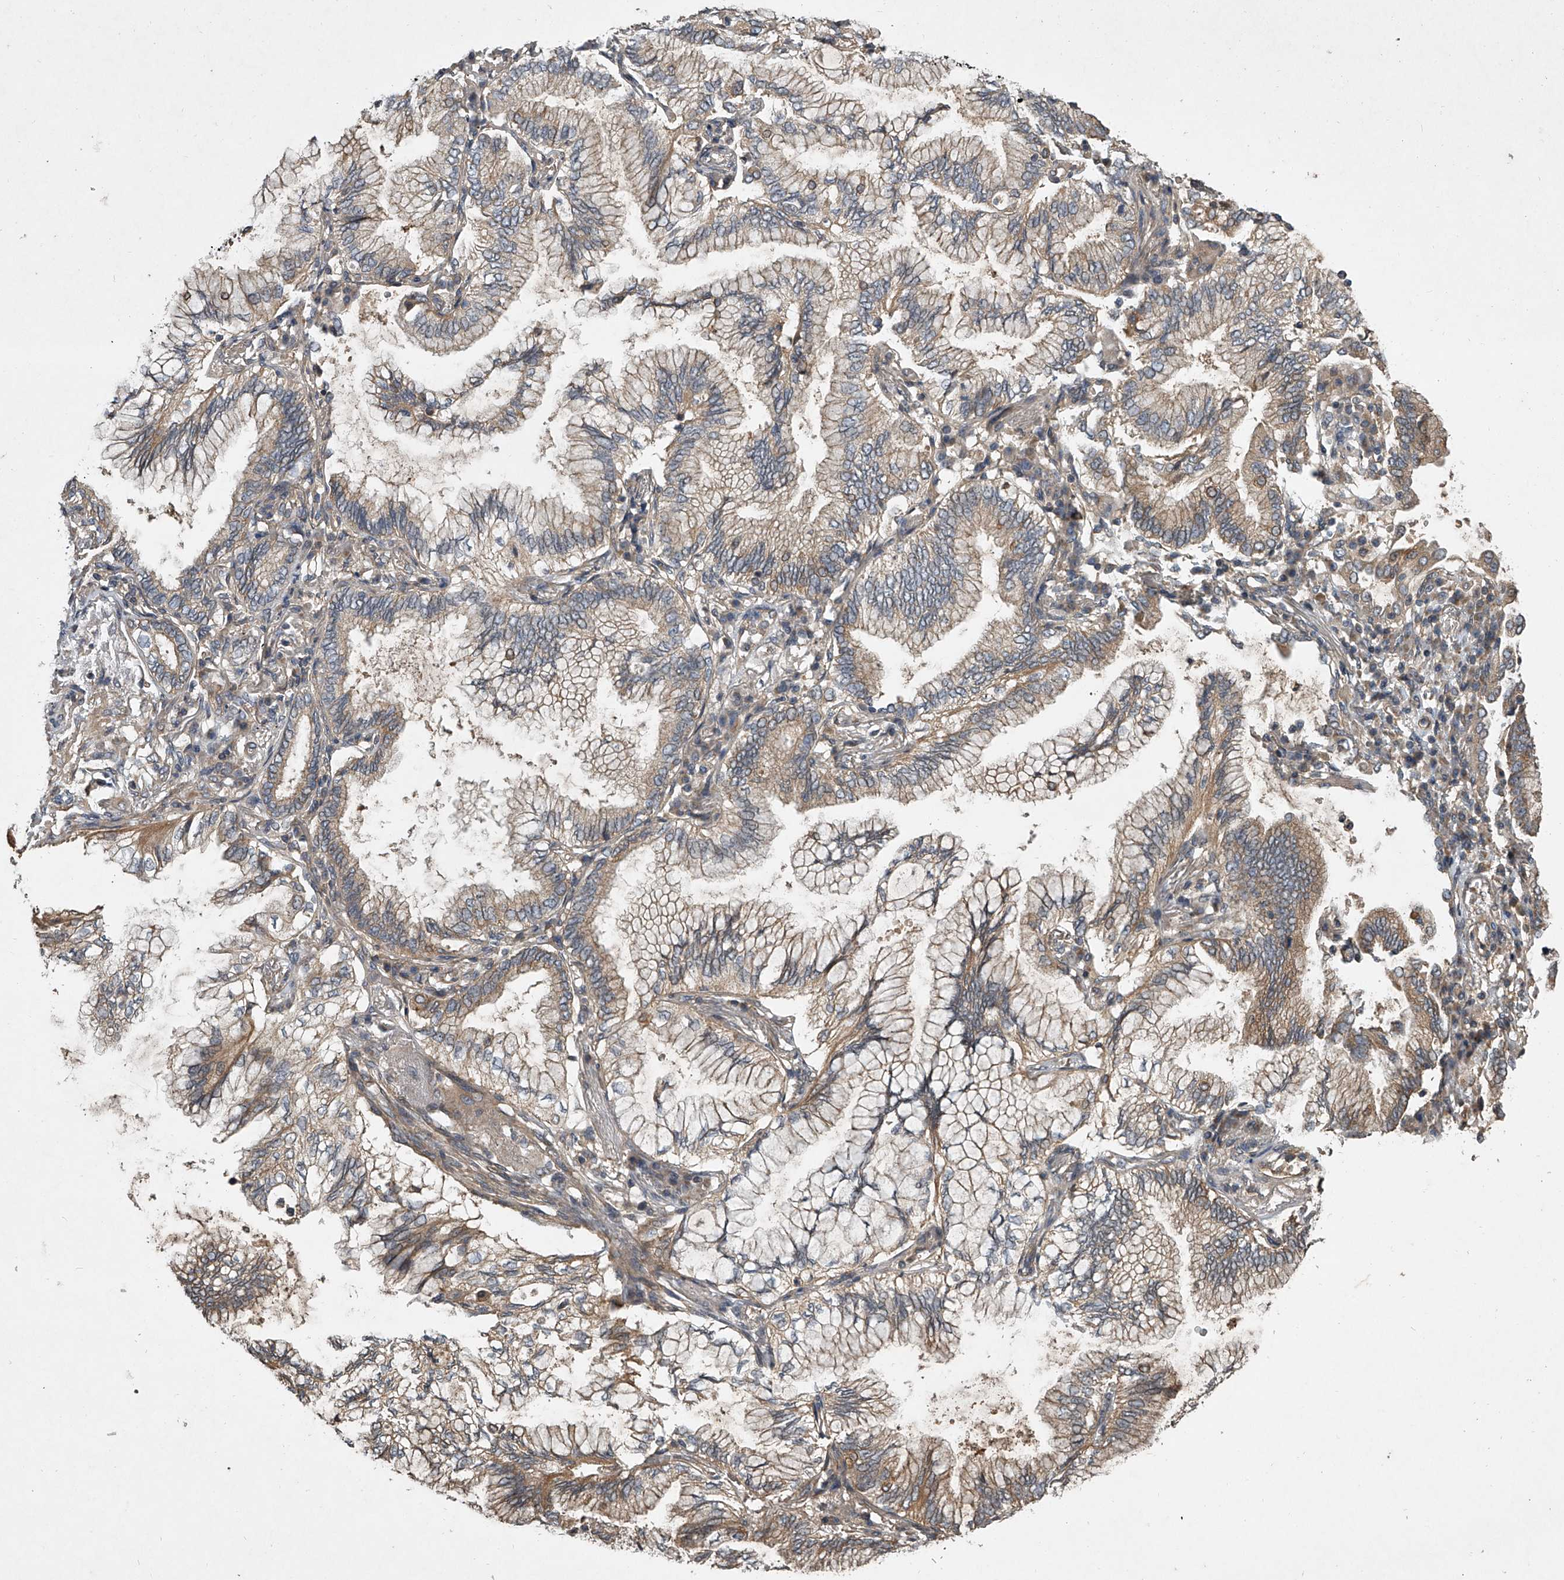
{"staining": {"intensity": "moderate", "quantity": "25%-75%", "location": "cytoplasmic/membranous"}, "tissue": "lung cancer", "cell_type": "Tumor cells", "image_type": "cancer", "snomed": [{"axis": "morphology", "description": "Adenocarcinoma, NOS"}, {"axis": "topography", "description": "Lung"}], "caption": "Lung adenocarcinoma stained with a protein marker demonstrates moderate staining in tumor cells.", "gene": "NFS1", "patient": {"sex": "female", "age": 70}}